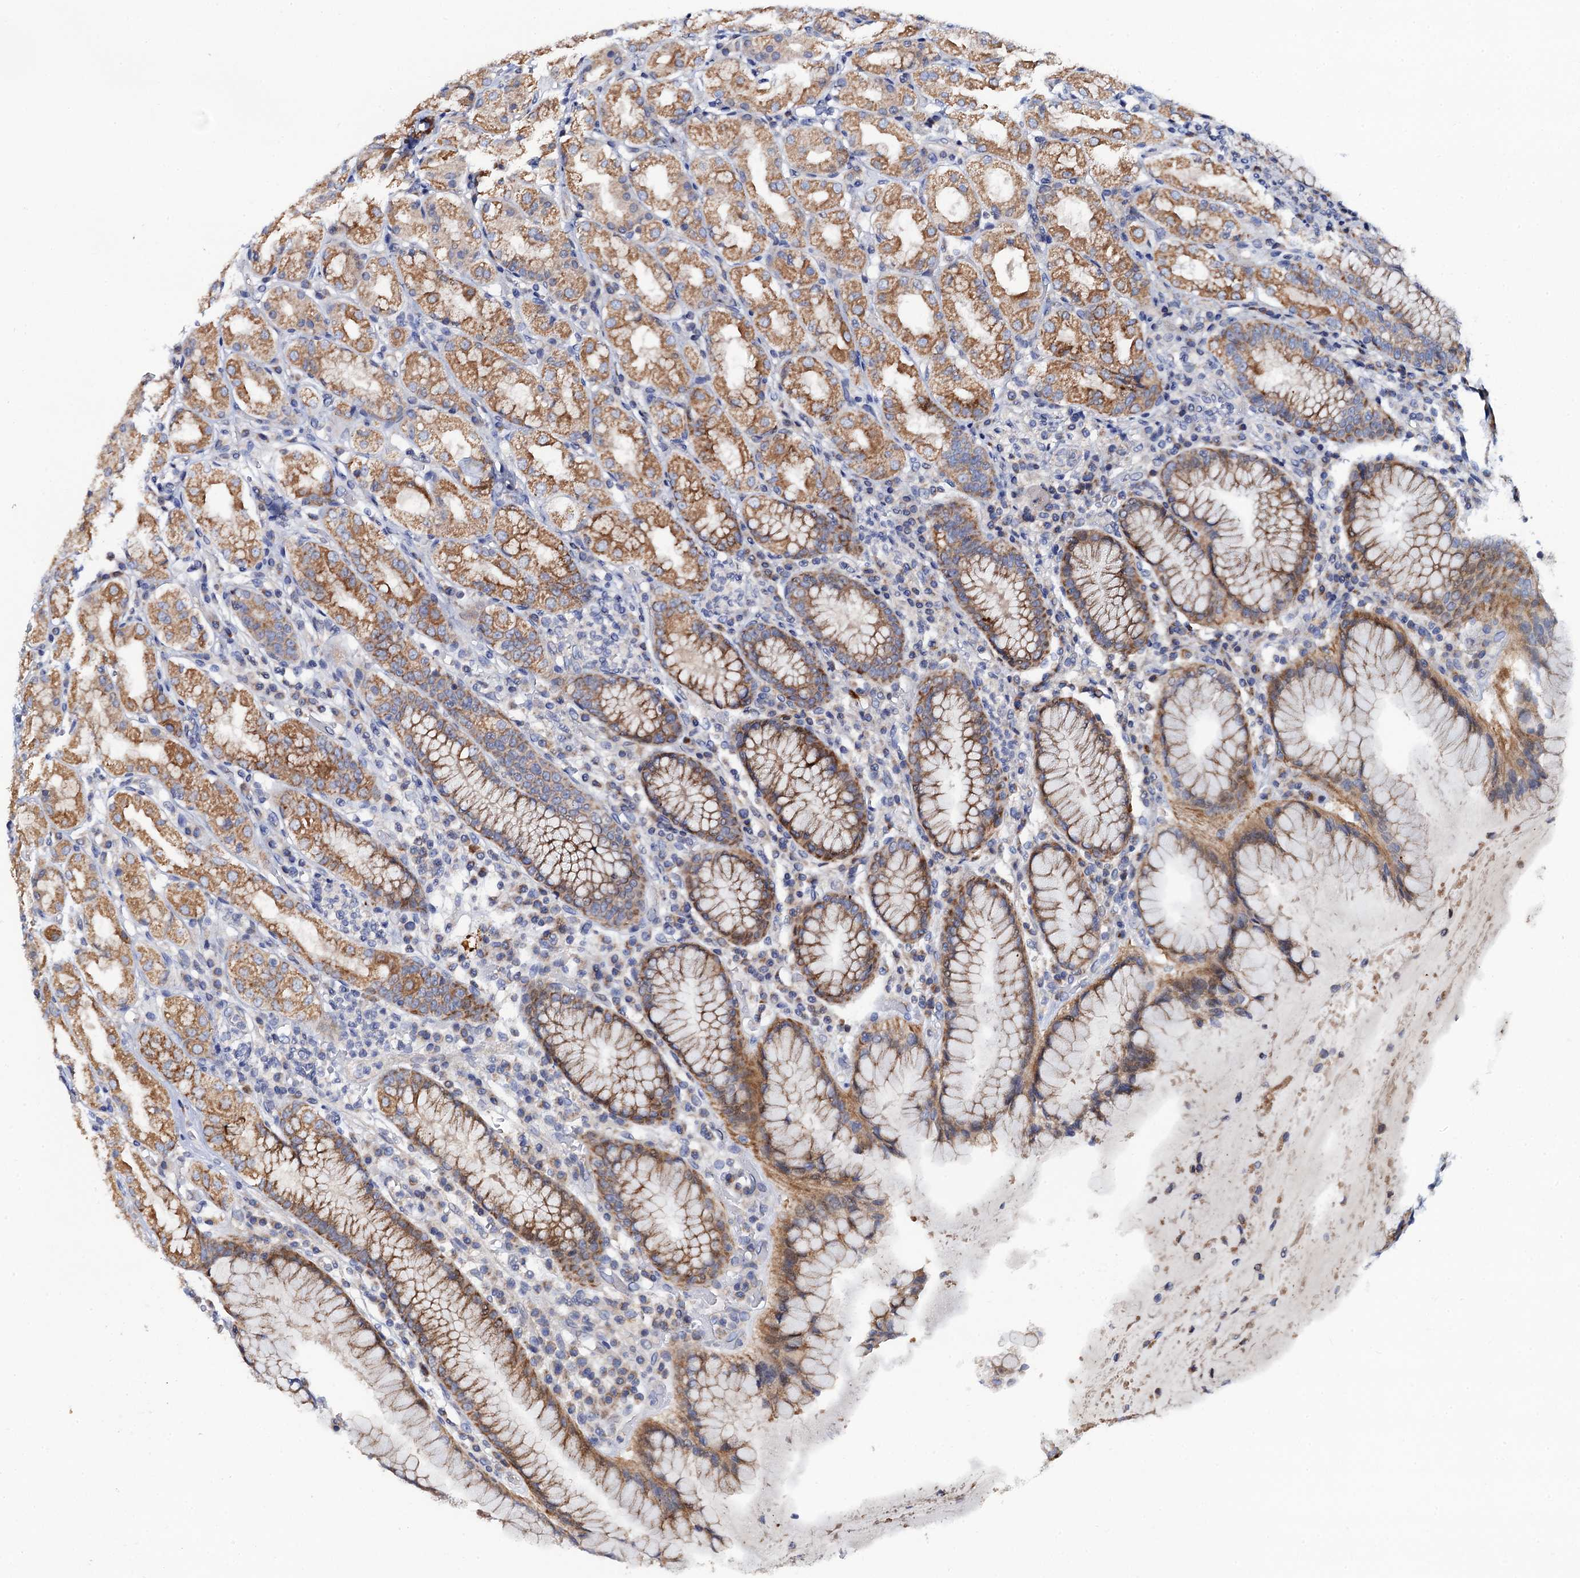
{"staining": {"intensity": "moderate", "quantity": ">75%", "location": "cytoplasmic/membranous"}, "tissue": "stomach", "cell_type": "Glandular cells", "image_type": "normal", "snomed": [{"axis": "morphology", "description": "Normal tissue, NOS"}, {"axis": "topography", "description": "Stomach, lower"}], "caption": "This is an image of immunohistochemistry (IHC) staining of unremarkable stomach, which shows moderate staining in the cytoplasmic/membranous of glandular cells.", "gene": "MRPL48", "patient": {"sex": "female", "age": 56}}